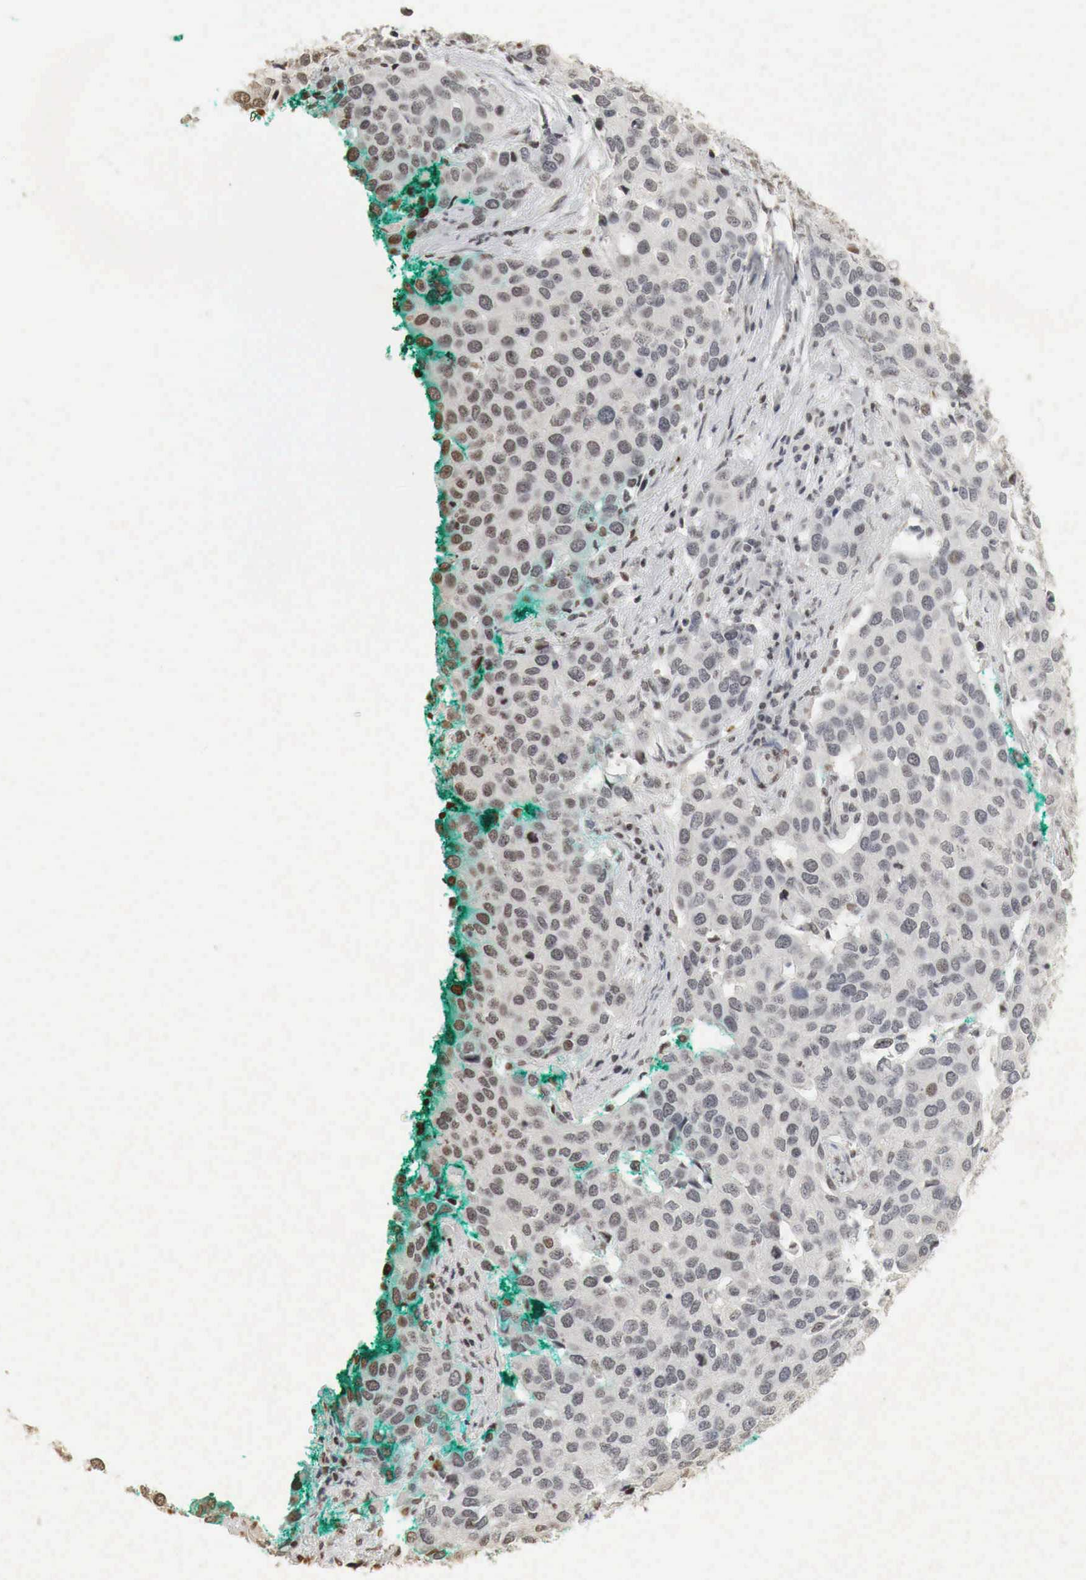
{"staining": {"intensity": "weak", "quantity": "<25%", "location": "nuclear"}, "tissue": "cervical cancer", "cell_type": "Tumor cells", "image_type": "cancer", "snomed": [{"axis": "morphology", "description": "Squamous cell carcinoma, NOS"}, {"axis": "topography", "description": "Cervix"}], "caption": "This is a histopathology image of immunohistochemistry (IHC) staining of cervical cancer, which shows no staining in tumor cells.", "gene": "ERBB4", "patient": {"sex": "female", "age": 54}}